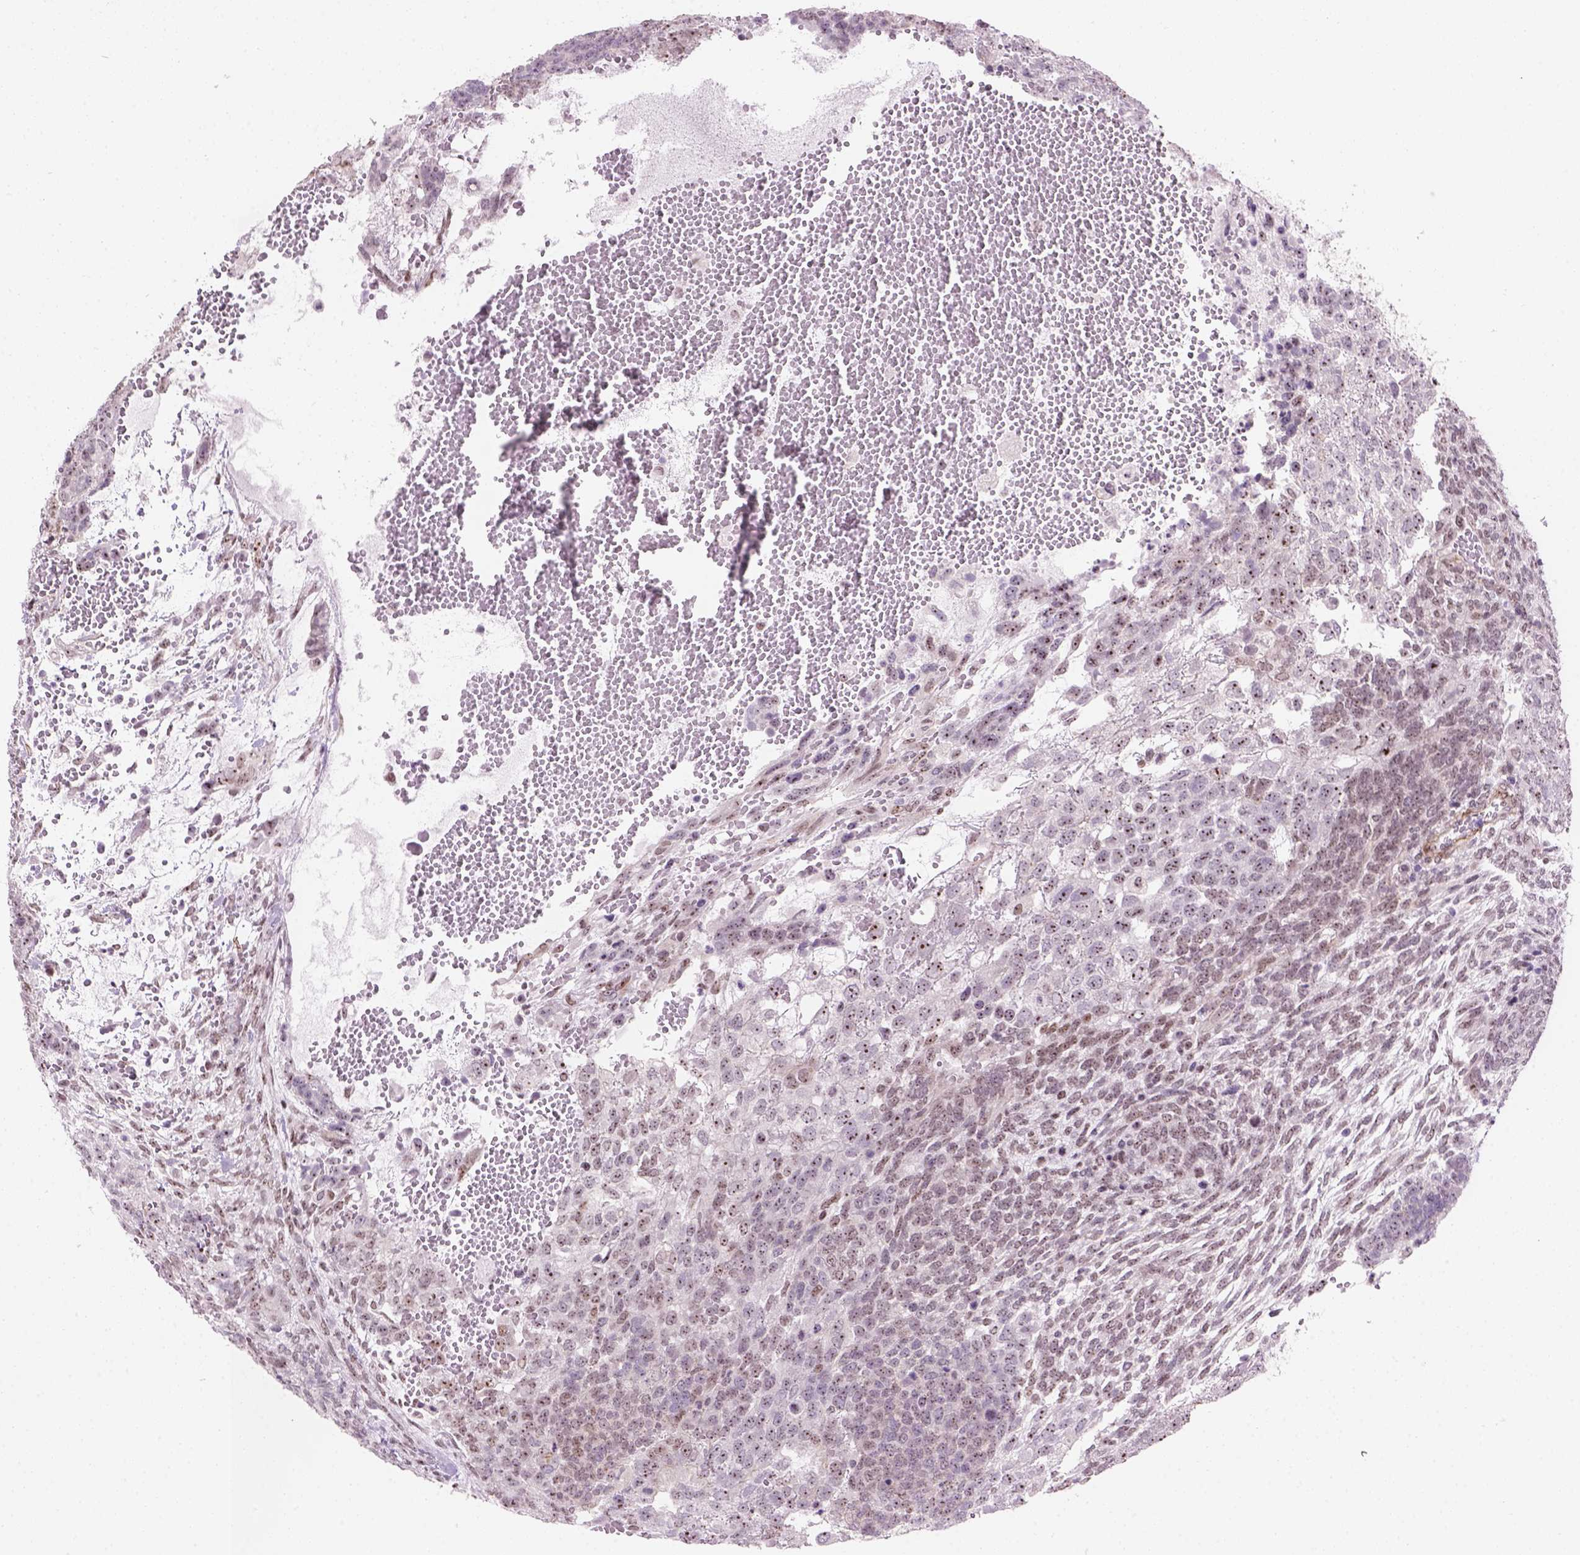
{"staining": {"intensity": "moderate", "quantity": ">75%", "location": "nuclear"}, "tissue": "testis cancer", "cell_type": "Tumor cells", "image_type": "cancer", "snomed": [{"axis": "morphology", "description": "Normal tissue, NOS"}, {"axis": "morphology", "description": "Carcinoma, Embryonal, NOS"}, {"axis": "topography", "description": "Testis"}, {"axis": "topography", "description": "Epididymis"}], "caption": "This micrograph displays IHC staining of human testis cancer (embryonal carcinoma), with medium moderate nuclear expression in approximately >75% of tumor cells.", "gene": "RRS1", "patient": {"sex": "male", "age": 23}}